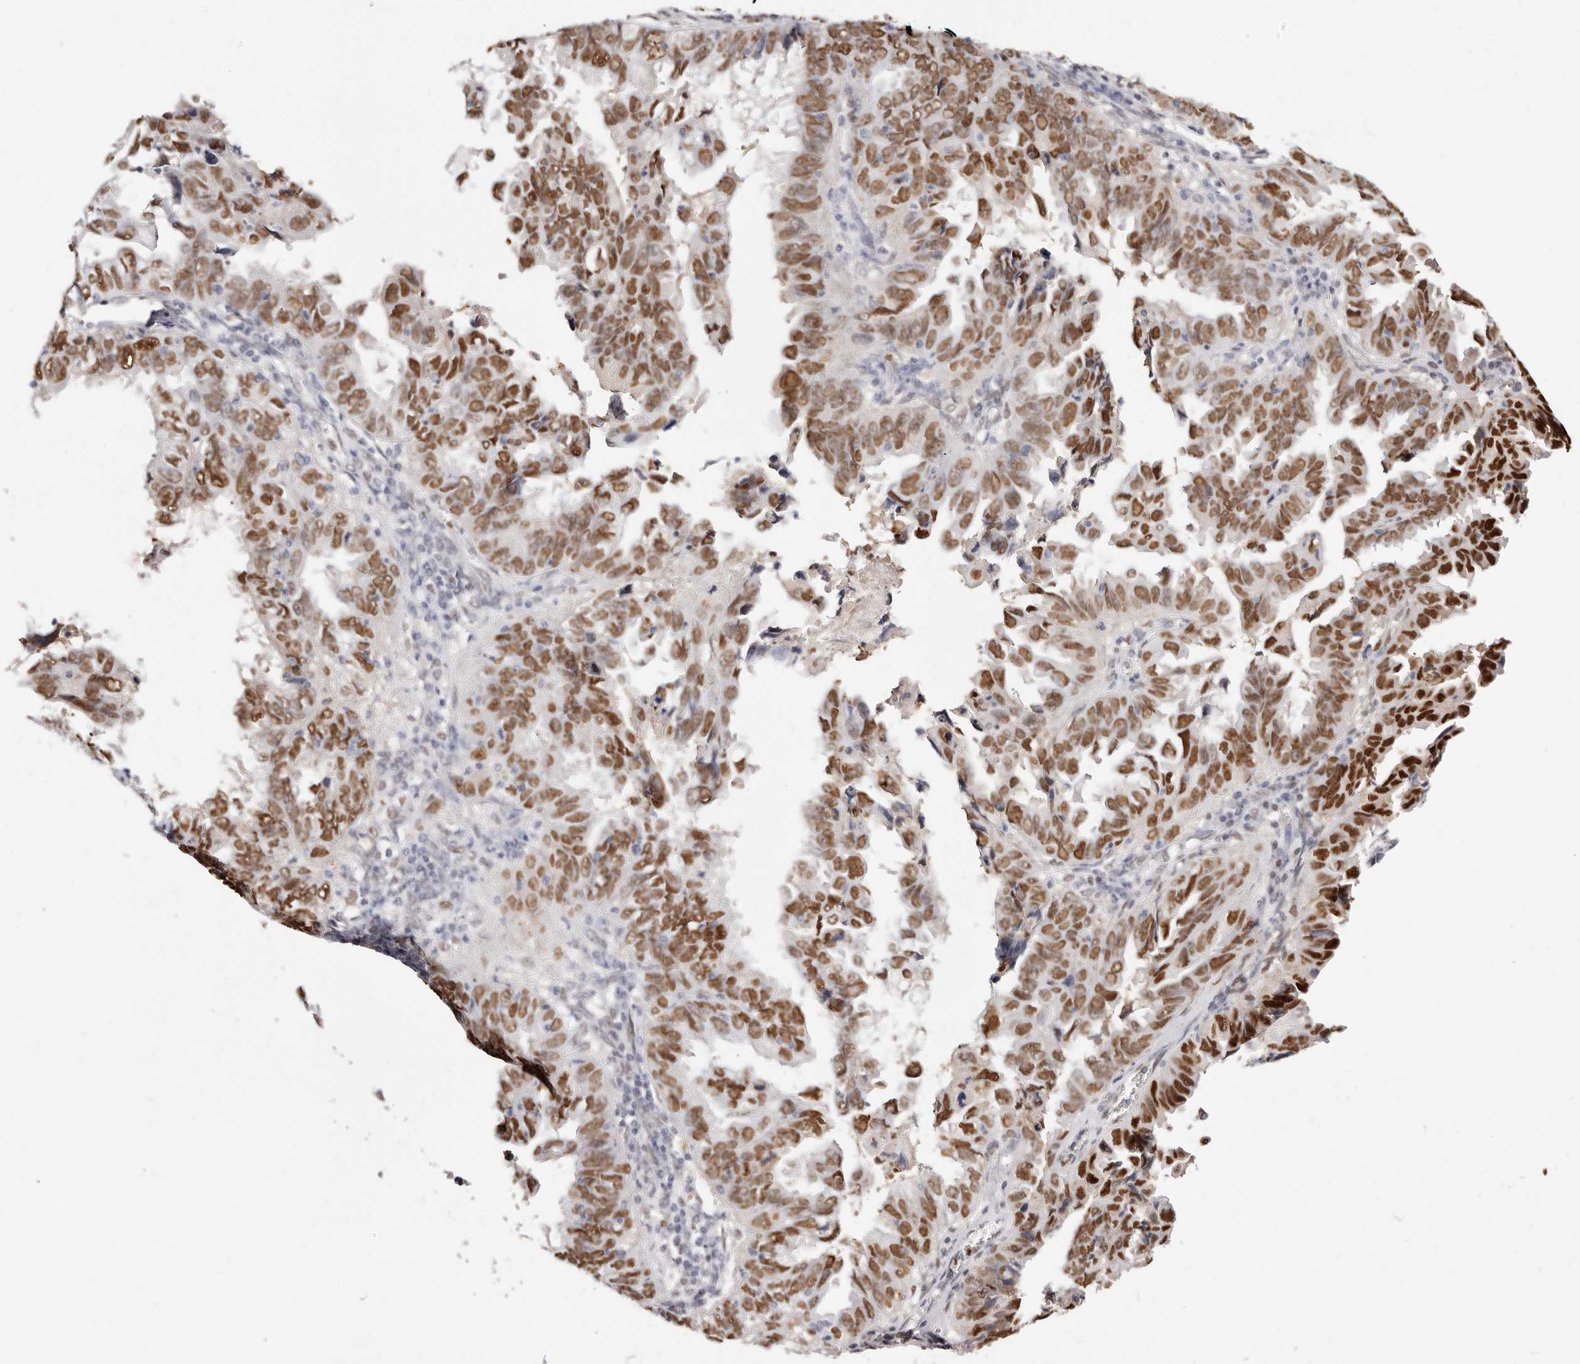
{"staining": {"intensity": "moderate", "quantity": ">75%", "location": "nuclear"}, "tissue": "endometrial cancer", "cell_type": "Tumor cells", "image_type": "cancer", "snomed": [{"axis": "morphology", "description": "Adenocarcinoma, NOS"}, {"axis": "topography", "description": "Uterus"}], "caption": "Endometrial adenocarcinoma stained with immunohistochemistry displays moderate nuclear expression in about >75% of tumor cells. (IHC, brightfield microscopy, high magnification).", "gene": "TKT", "patient": {"sex": "female", "age": 77}}